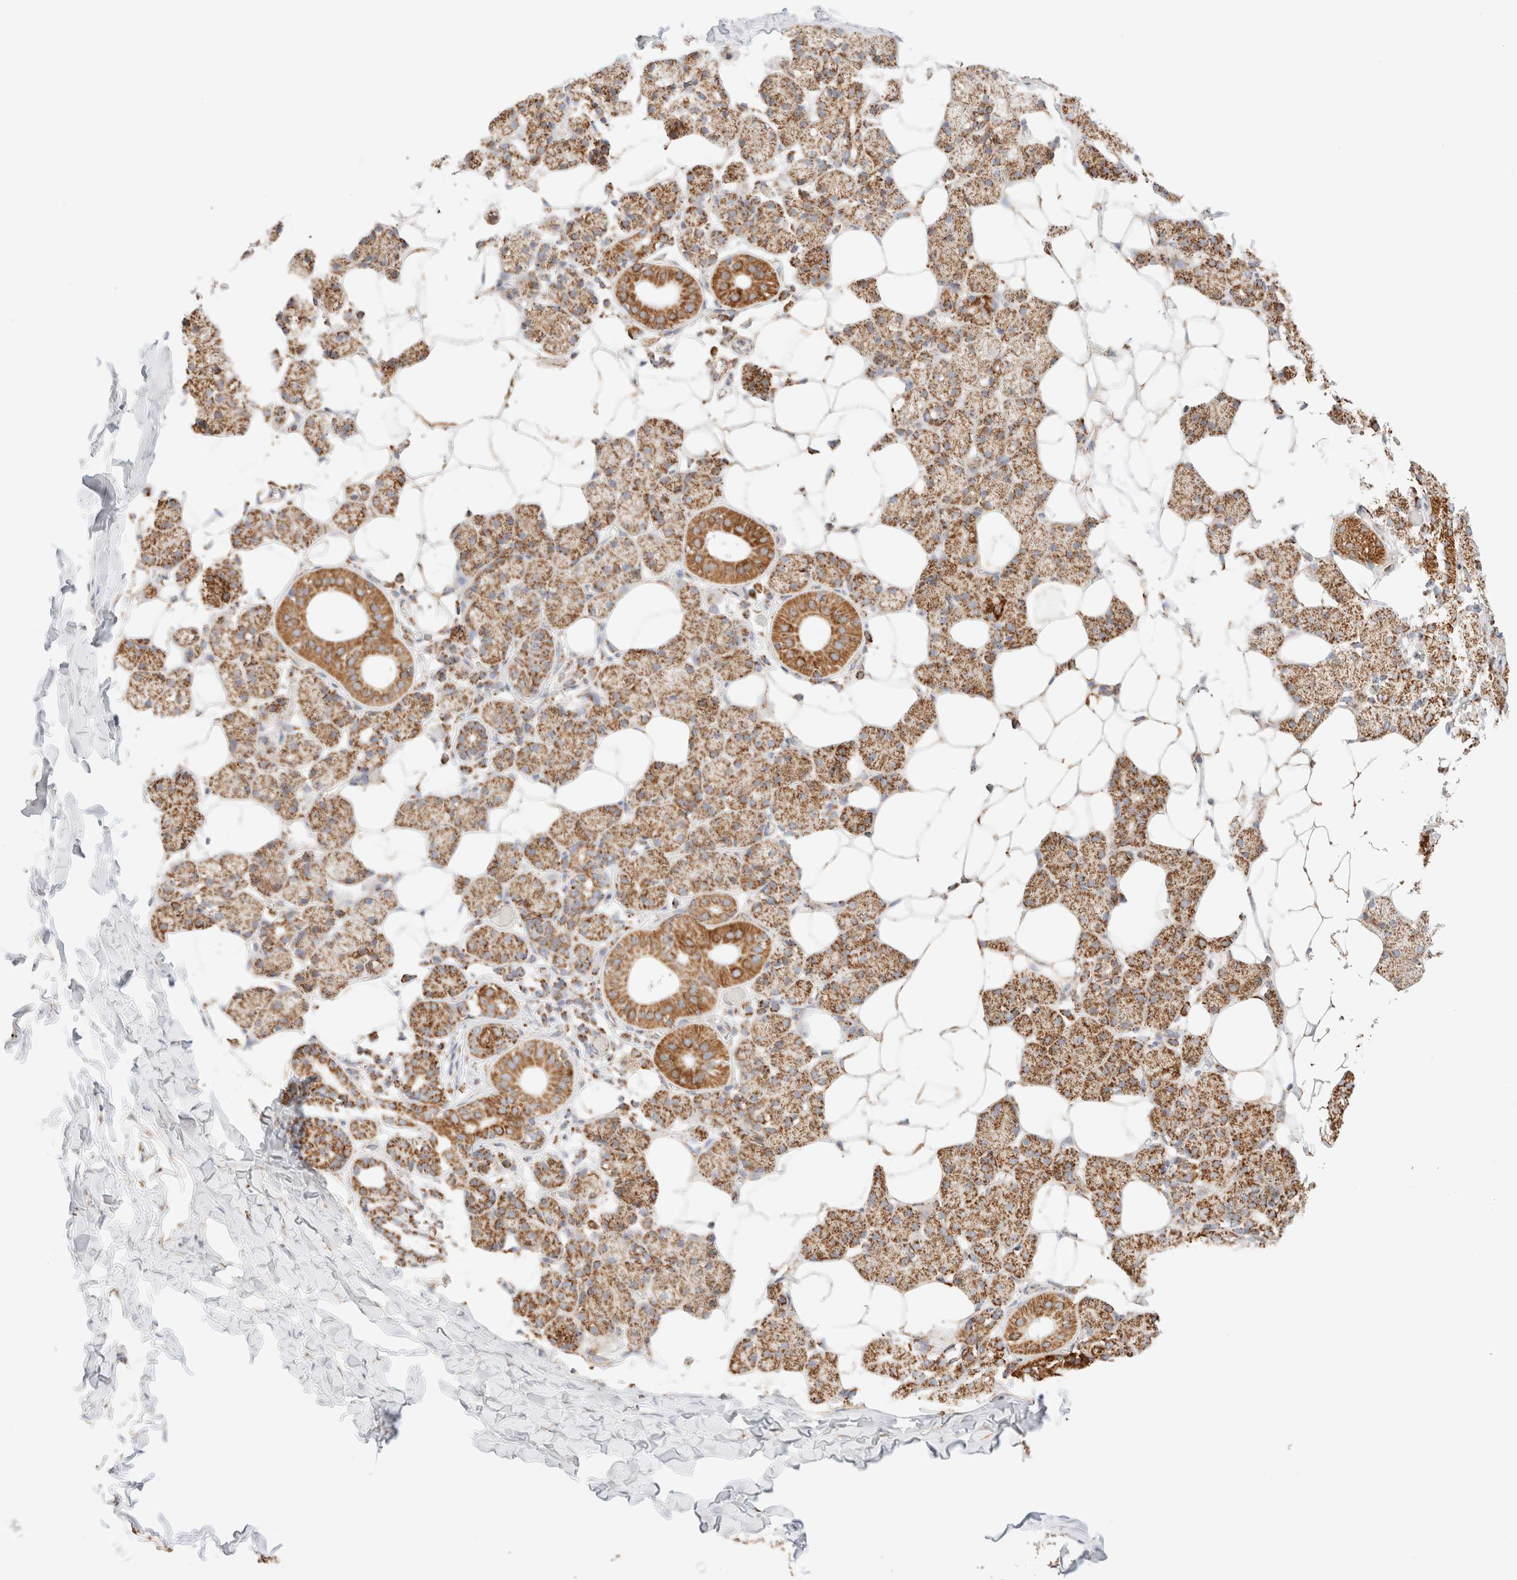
{"staining": {"intensity": "moderate", "quantity": ">75%", "location": "cytoplasmic/membranous"}, "tissue": "salivary gland", "cell_type": "Glandular cells", "image_type": "normal", "snomed": [{"axis": "morphology", "description": "Normal tissue, NOS"}, {"axis": "topography", "description": "Salivary gland"}], "caption": "IHC staining of benign salivary gland, which demonstrates medium levels of moderate cytoplasmic/membranous expression in about >75% of glandular cells indicating moderate cytoplasmic/membranous protein positivity. The staining was performed using DAB (brown) for protein detection and nuclei were counterstained in hematoxylin (blue).", "gene": "PHB2", "patient": {"sex": "female", "age": 33}}